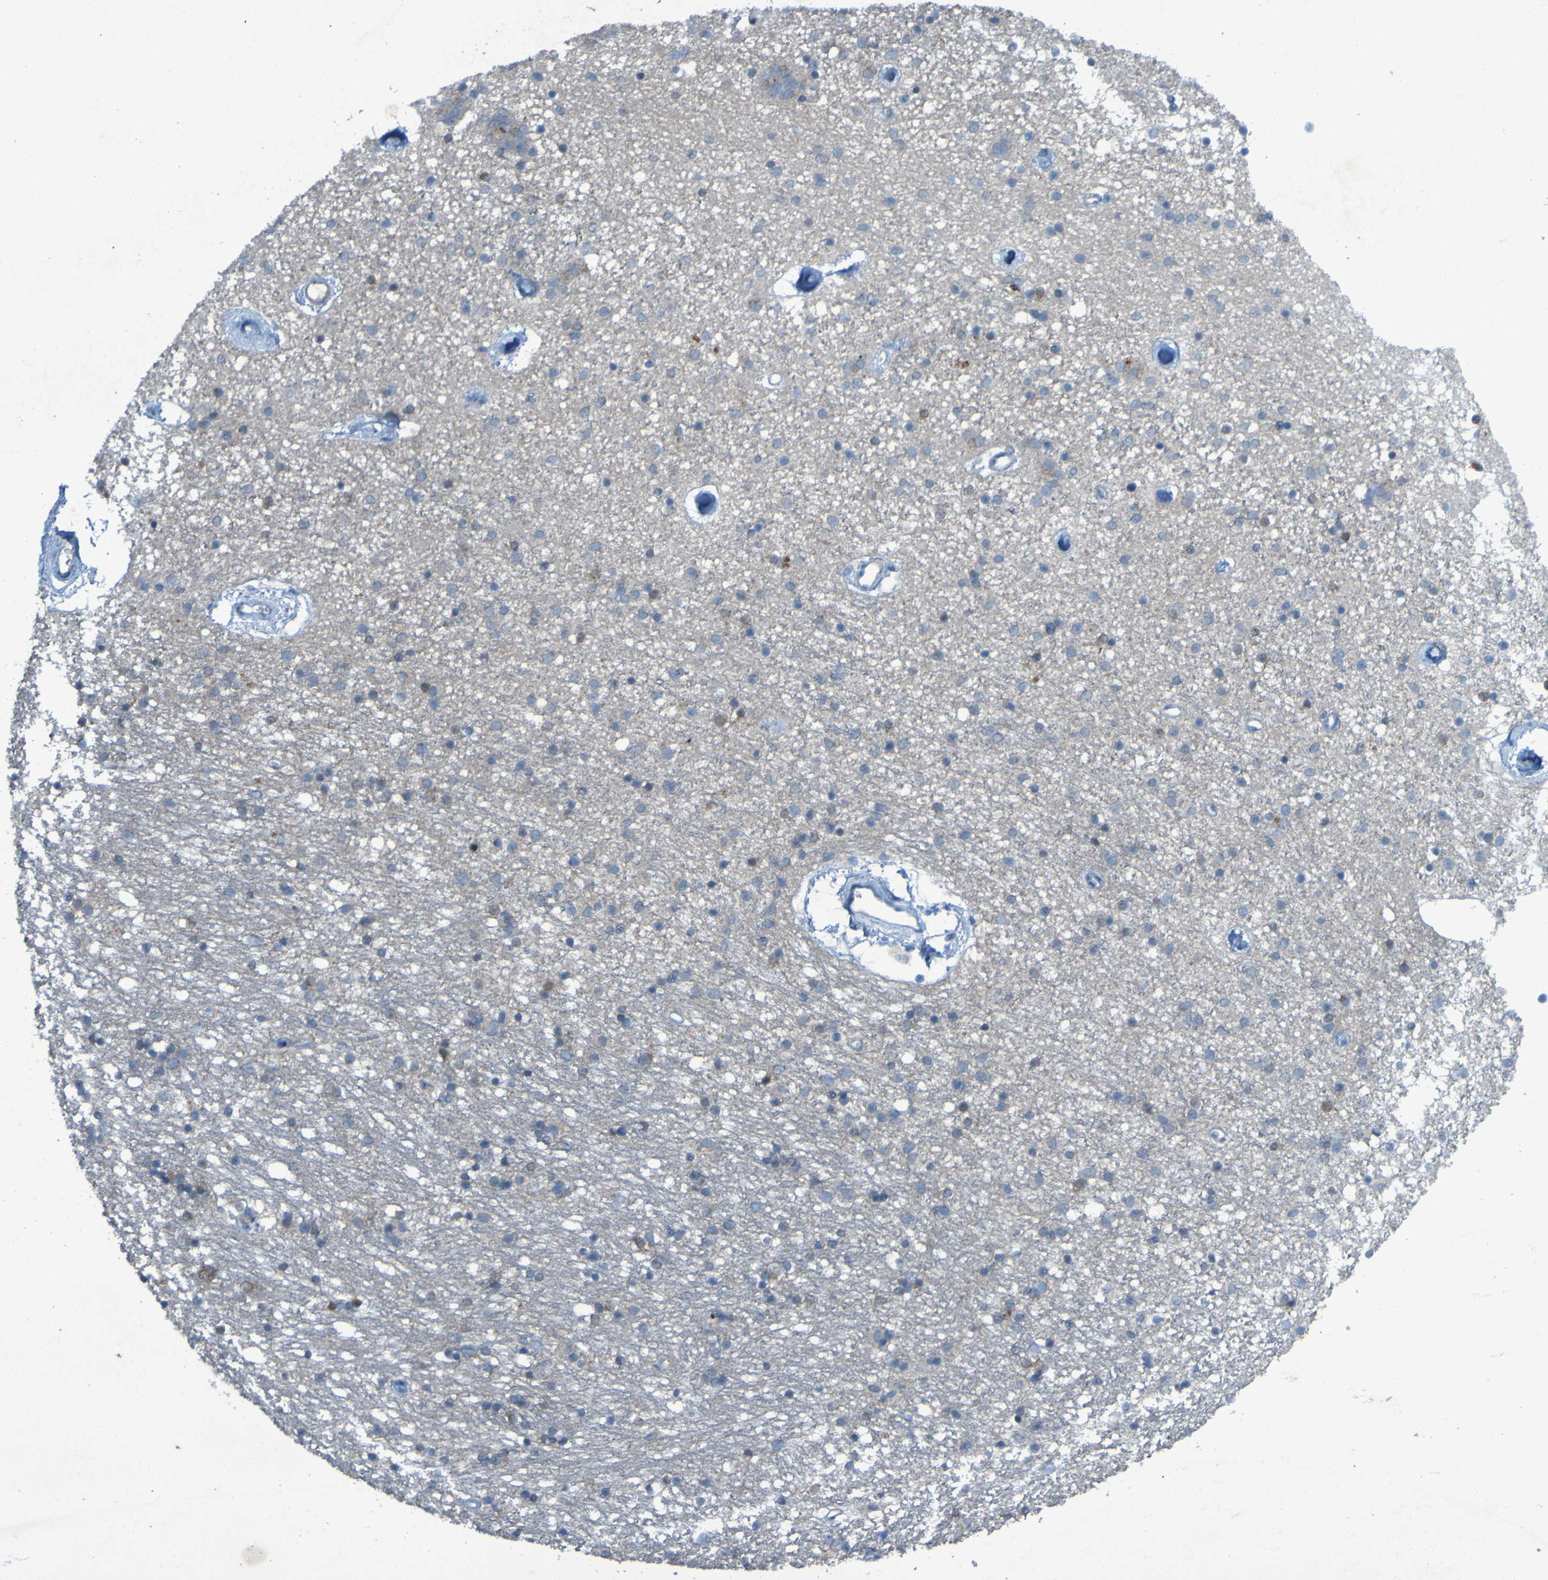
{"staining": {"intensity": "negative", "quantity": "none", "location": "none"}, "tissue": "caudate", "cell_type": "Glial cells", "image_type": "normal", "snomed": [{"axis": "morphology", "description": "Normal tissue, NOS"}, {"axis": "topography", "description": "Lateral ventricle wall"}], "caption": "A high-resolution photomicrograph shows immunohistochemistry staining of unremarkable caudate, which demonstrates no significant expression in glial cells. (DAB (3,3'-diaminobenzidine) IHC visualized using brightfield microscopy, high magnification).", "gene": "SGK2", "patient": {"sex": "female", "age": 54}}